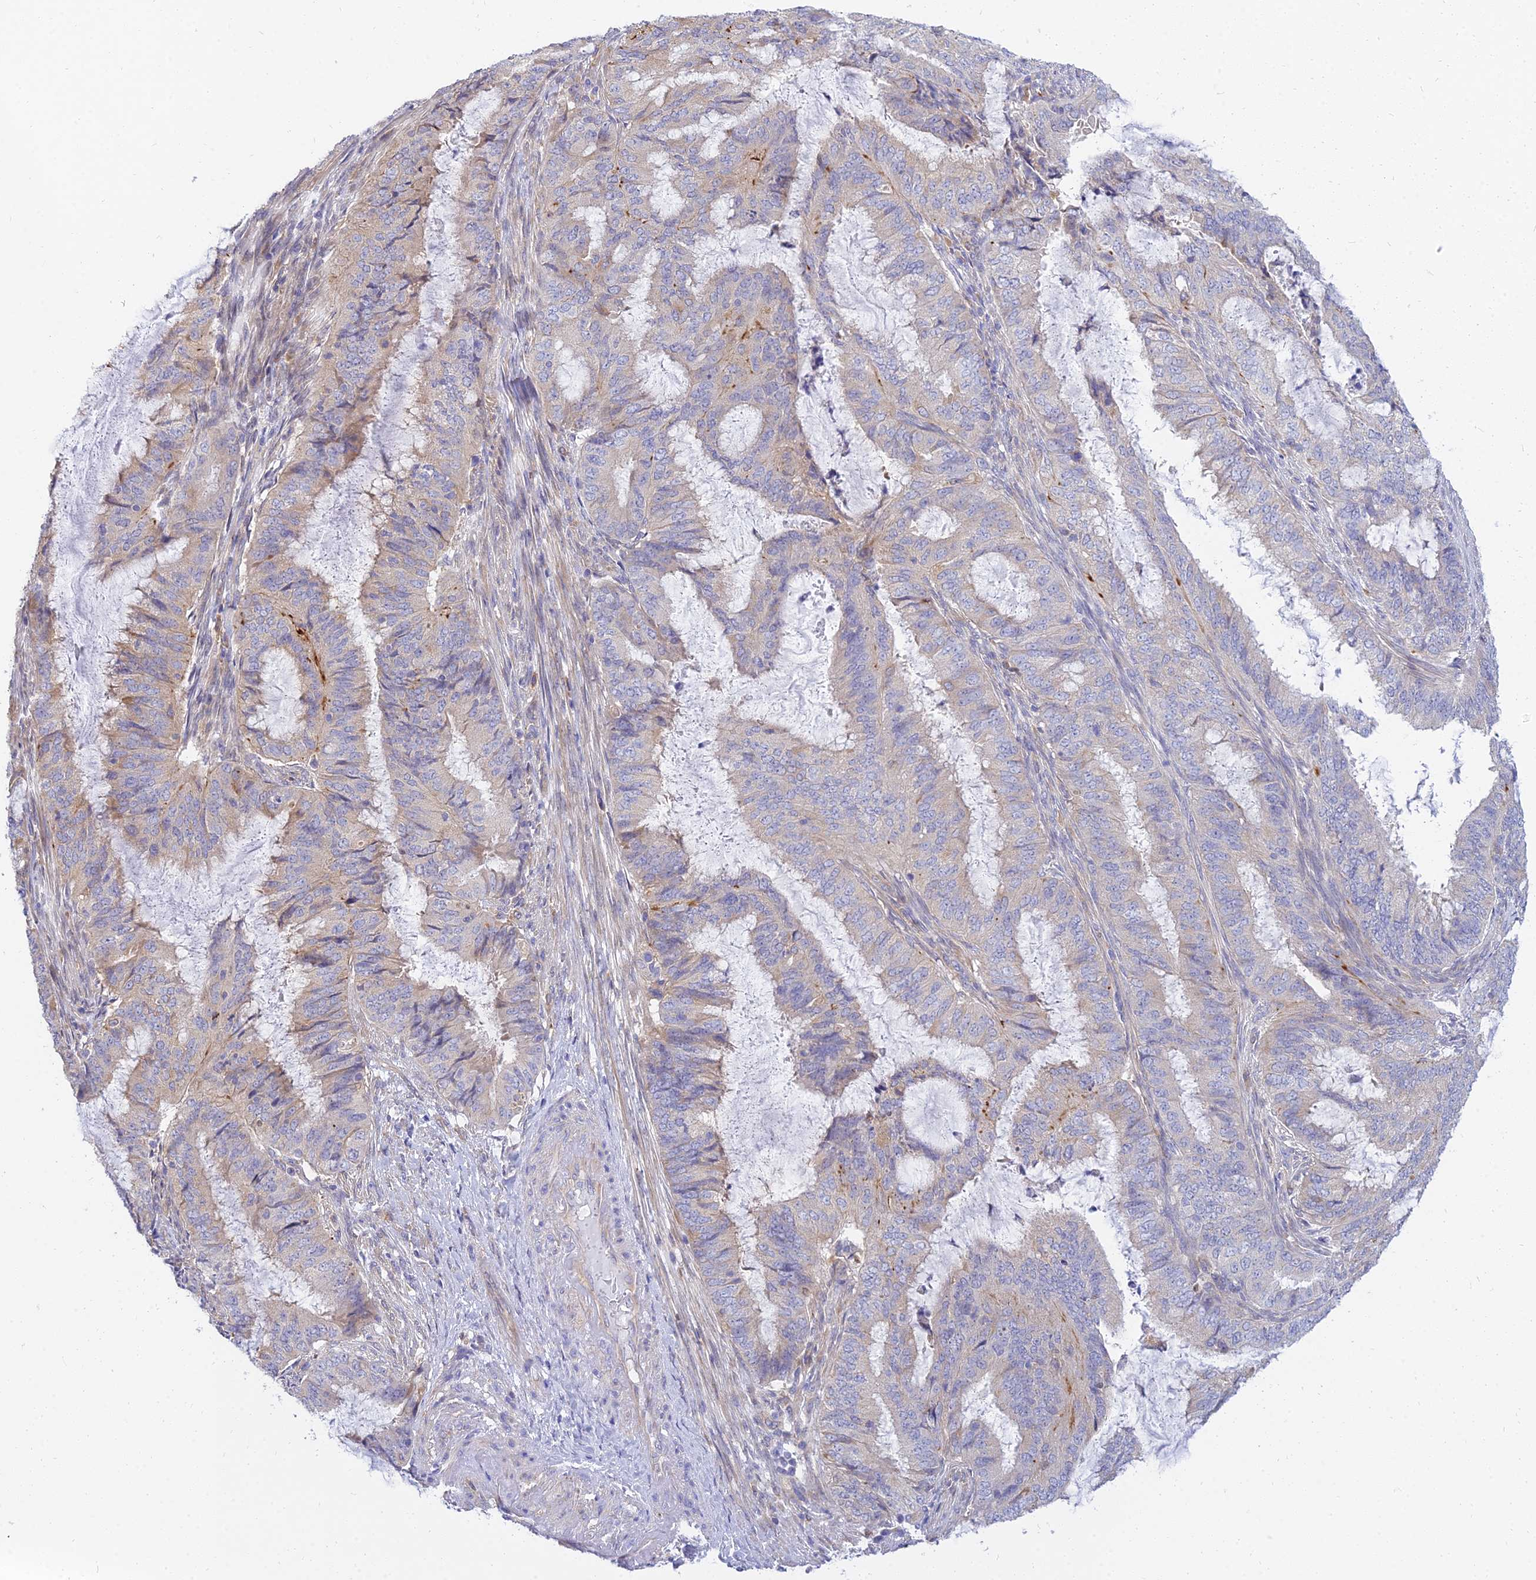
{"staining": {"intensity": "moderate", "quantity": "<25%", "location": "cytoplasmic/membranous"}, "tissue": "endometrial cancer", "cell_type": "Tumor cells", "image_type": "cancer", "snomed": [{"axis": "morphology", "description": "Adenocarcinoma, NOS"}, {"axis": "topography", "description": "Endometrium"}], "caption": "The immunohistochemical stain highlights moderate cytoplasmic/membranous expression in tumor cells of endometrial cancer (adenocarcinoma) tissue.", "gene": "ARL8B", "patient": {"sex": "female", "age": 51}}